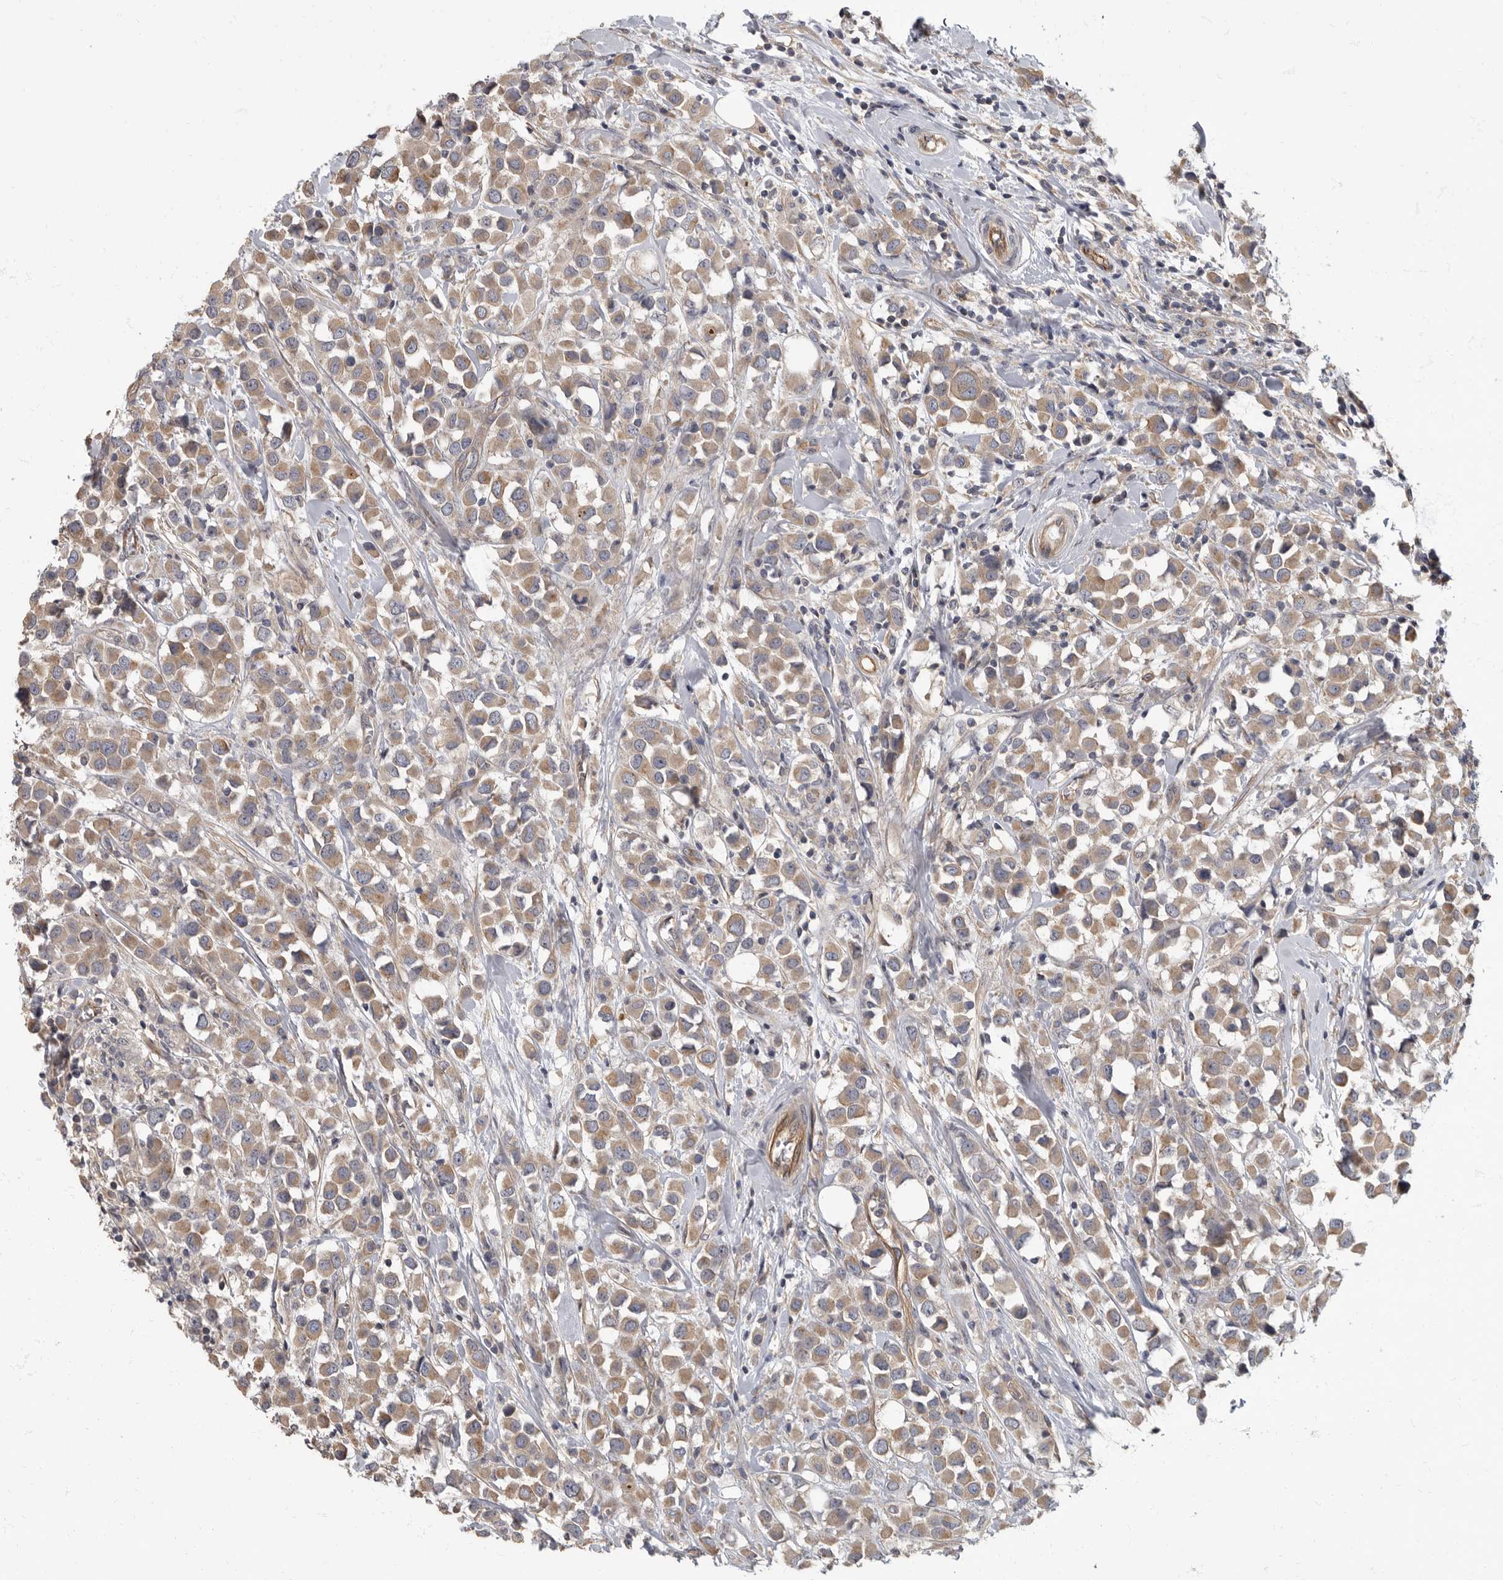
{"staining": {"intensity": "weak", "quantity": ">75%", "location": "cytoplasmic/membranous"}, "tissue": "breast cancer", "cell_type": "Tumor cells", "image_type": "cancer", "snomed": [{"axis": "morphology", "description": "Duct carcinoma"}, {"axis": "topography", "description": "Breast"}], "caption": "Brown immunohistochemical staining in intraductal carcinoma (breast) exhibits weak cytoplasmic/membranous positivity in about >75% of tumor cells. Ihc stains the protein of interest in brown and the nuclei are stained blue.", "gene": "PDK1", "patient": {"sex": "female", "age": 61}}